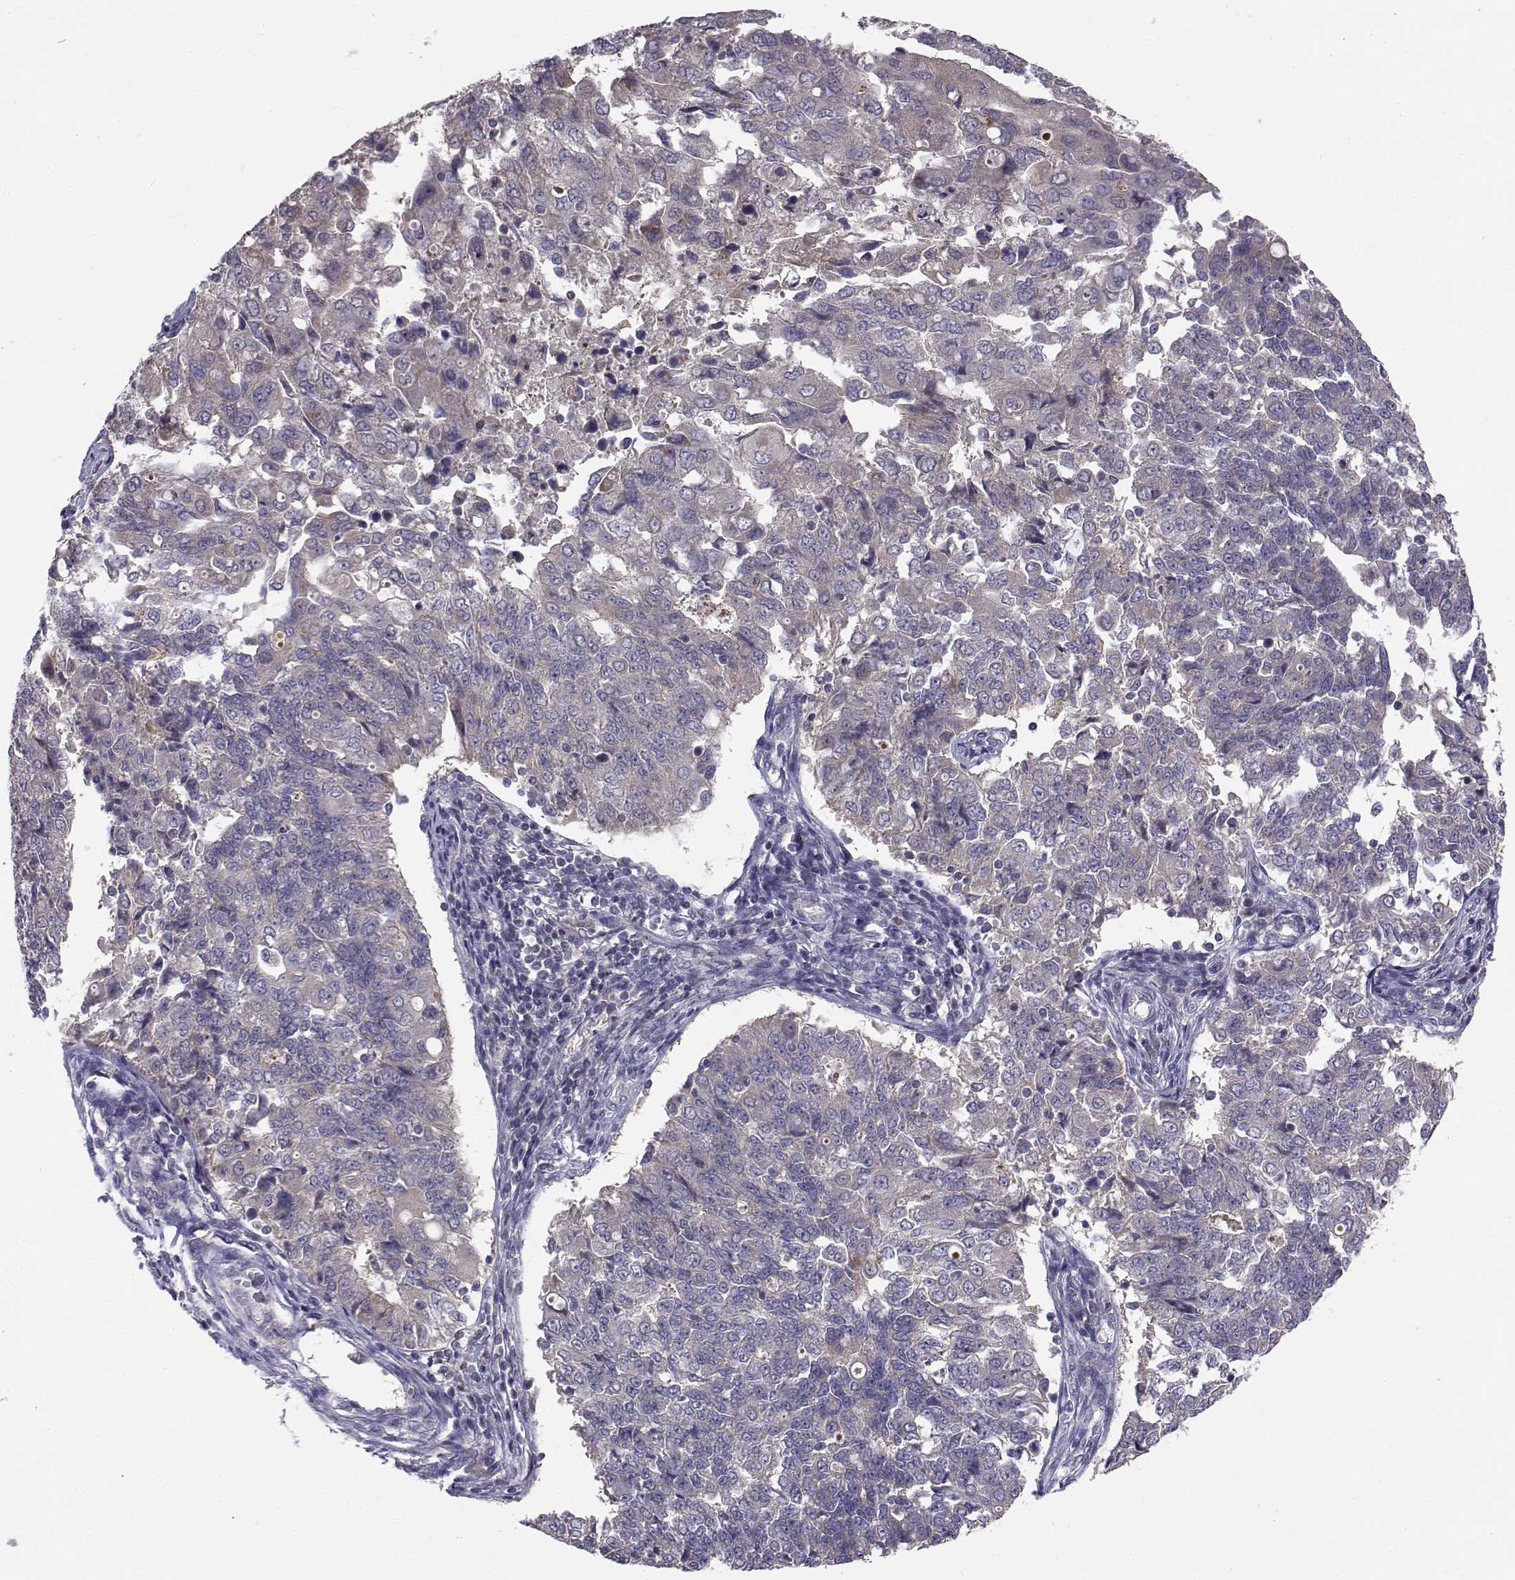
{"staining": {"intensity": "weak", "quantity": ">75%", "location": "cytoplasmic/membranous"}, "tissue": "endometrial cancer", "cell_type": "Tumor cells", "image_type": "cancer", "snomed": [{"axis": "morphology", "description": "Adenocarcinoma, NOS"}, {"axis": "topography", "description": "Endometrium"}], "caption": "Tumor cells display weak cytoplasmic/membranous expression in about >75% of cells in endometrial cancer.", "gene": "PEX5L", "patient": {"sex": "female", "age": 43}}